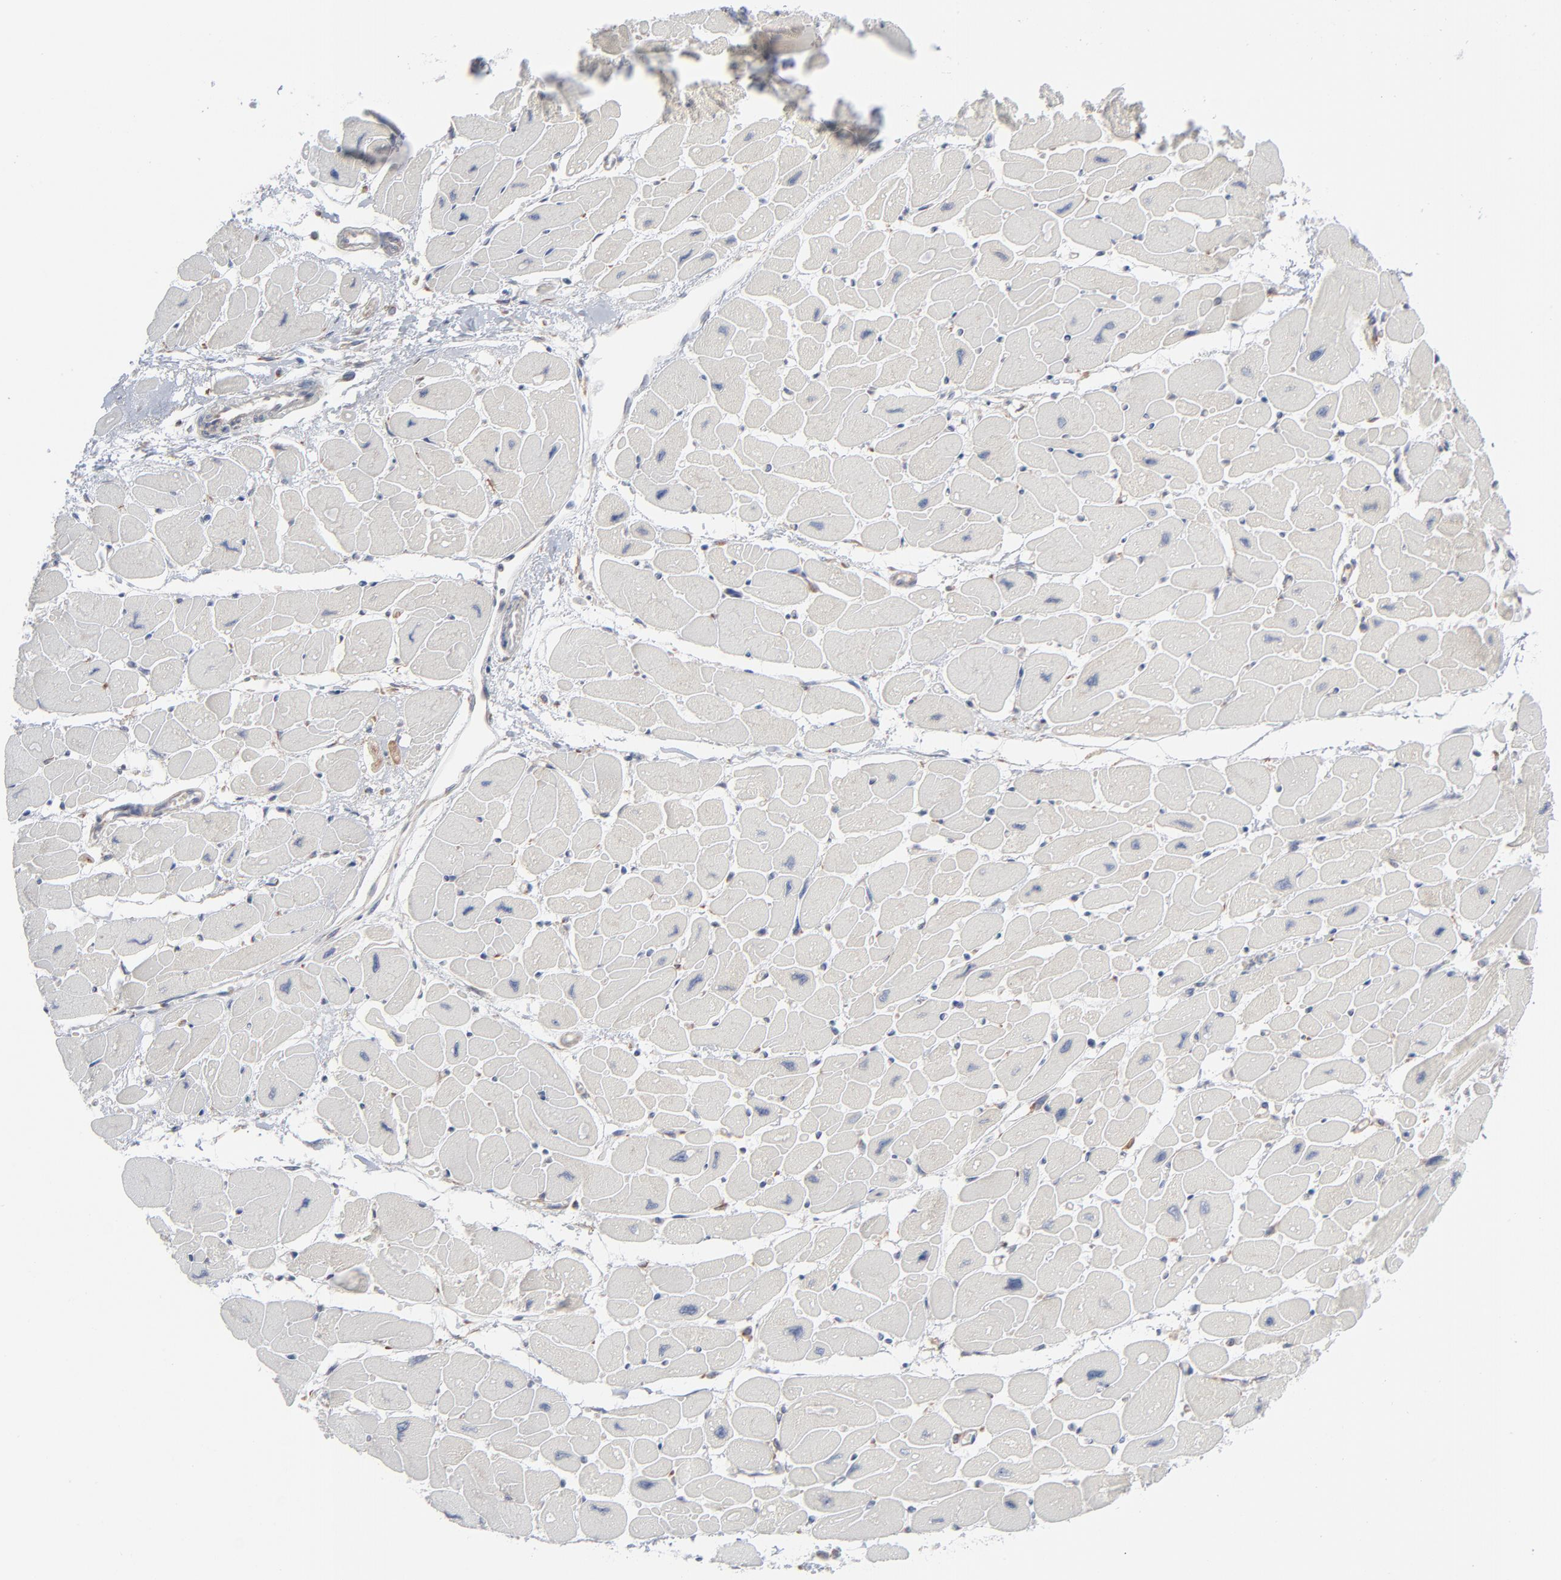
{"staining": {"intensity": "negative", "quantity": "none", "location": "none"}, "tissue": "heart muscle", "cell_type": "Cardiomyocytes", "image_type": "normal", "snomed": [{"axis": "morphology", "description": "Normal tissue, NOS"}, {"axis": "topography", "description": "Heart"}], "caption": "Benign heart muscle was stained to show a protein in brown. There is no significant expression in cardiomyocytes. Nuclei are stained in blue.", "gene": "KDSR", "patient": {"sex": "female", "age": 54}}